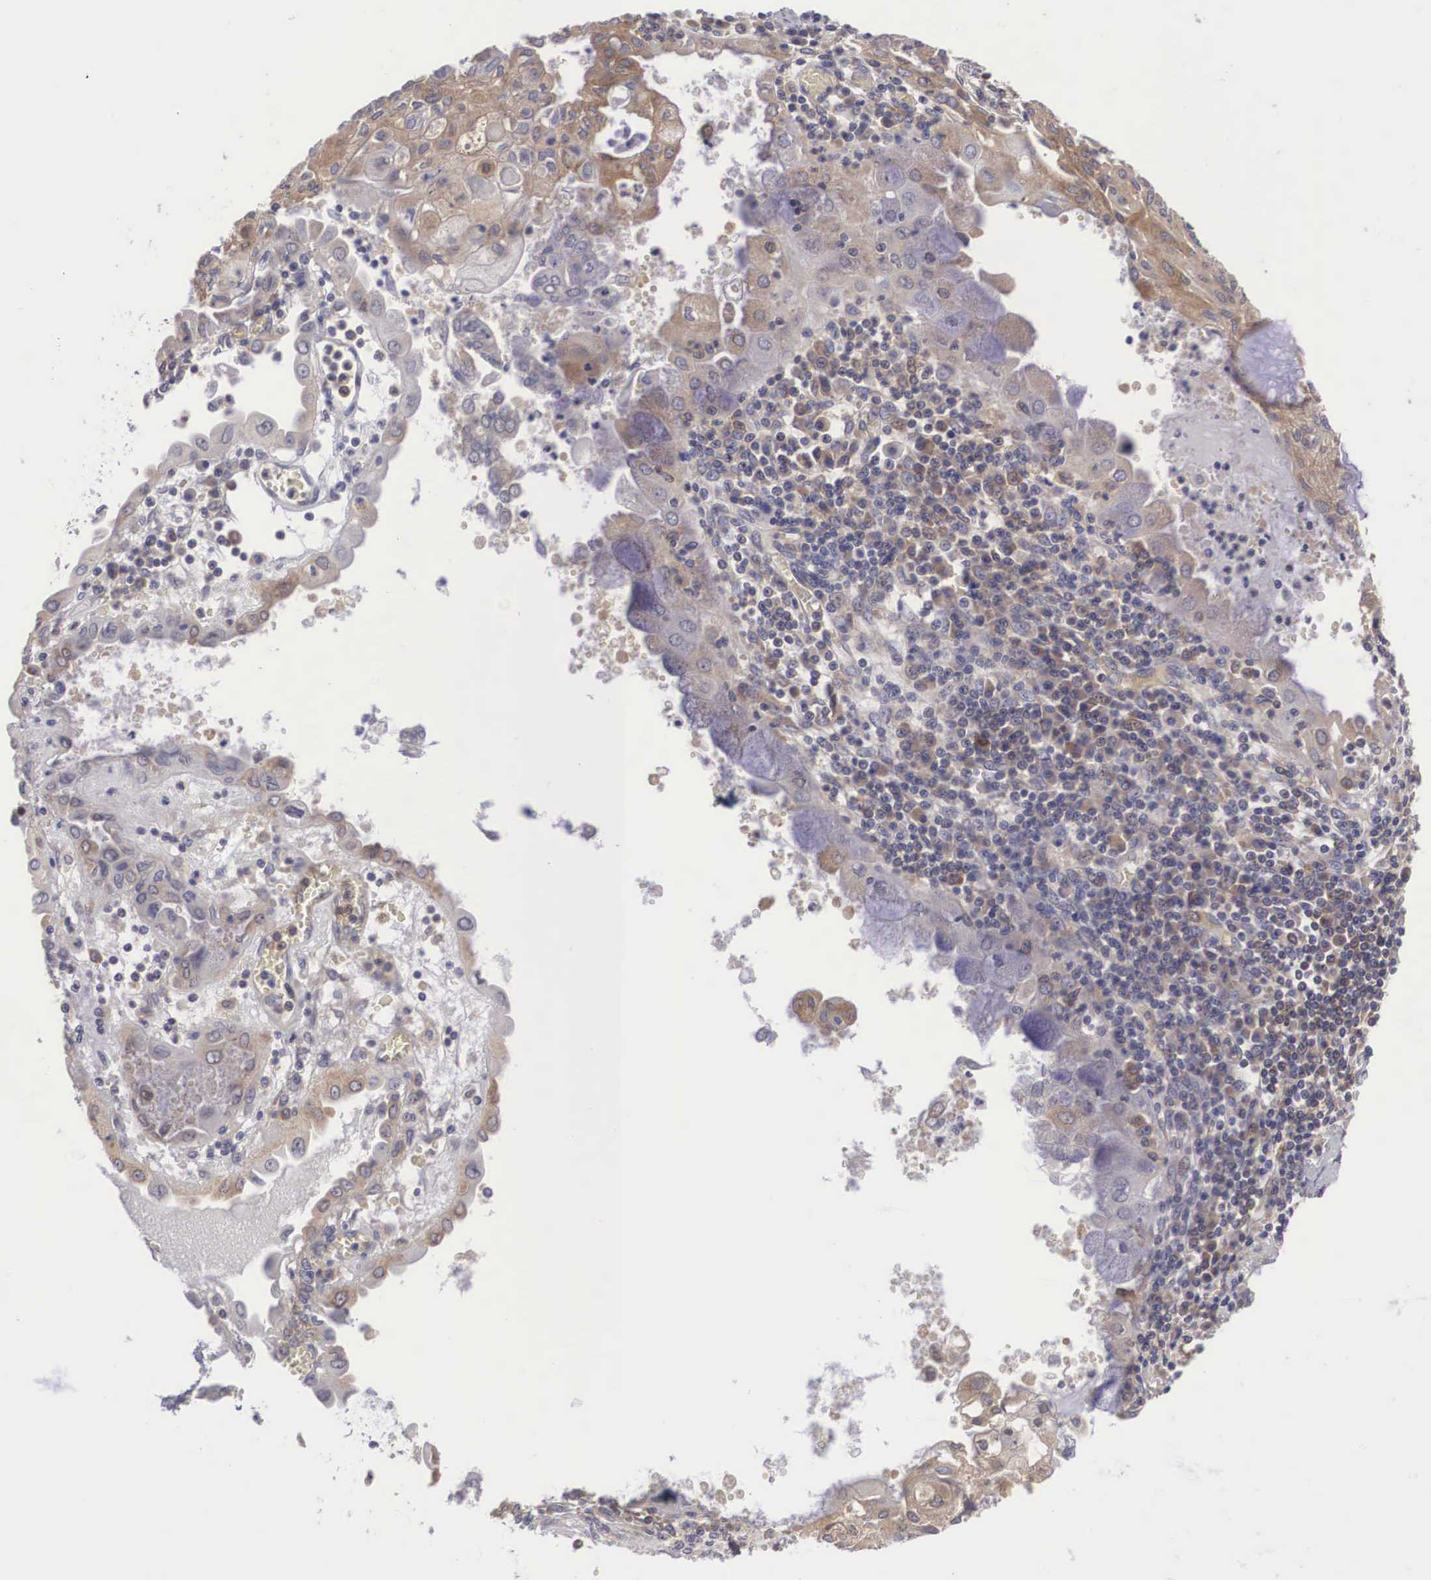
{"staining": {"intensity": "weak", "quantity": "<25%", "location": "cytoplasmic/membranous"}, "tissue": "endometrial cancer", "cell_type": "Tumor cells", "image_type": "cancer", "snomed": [{"axis": "morphology", "description": "Adenocarcinoma, NOS"}, {"axis": "topography", "description": "Endometrium"}], "caption": "Tumor cells show no significant protein positivity in endometrial cancer.", "gene": "GRIPAP1", "patient": {"sex": "female", "age": 79}}